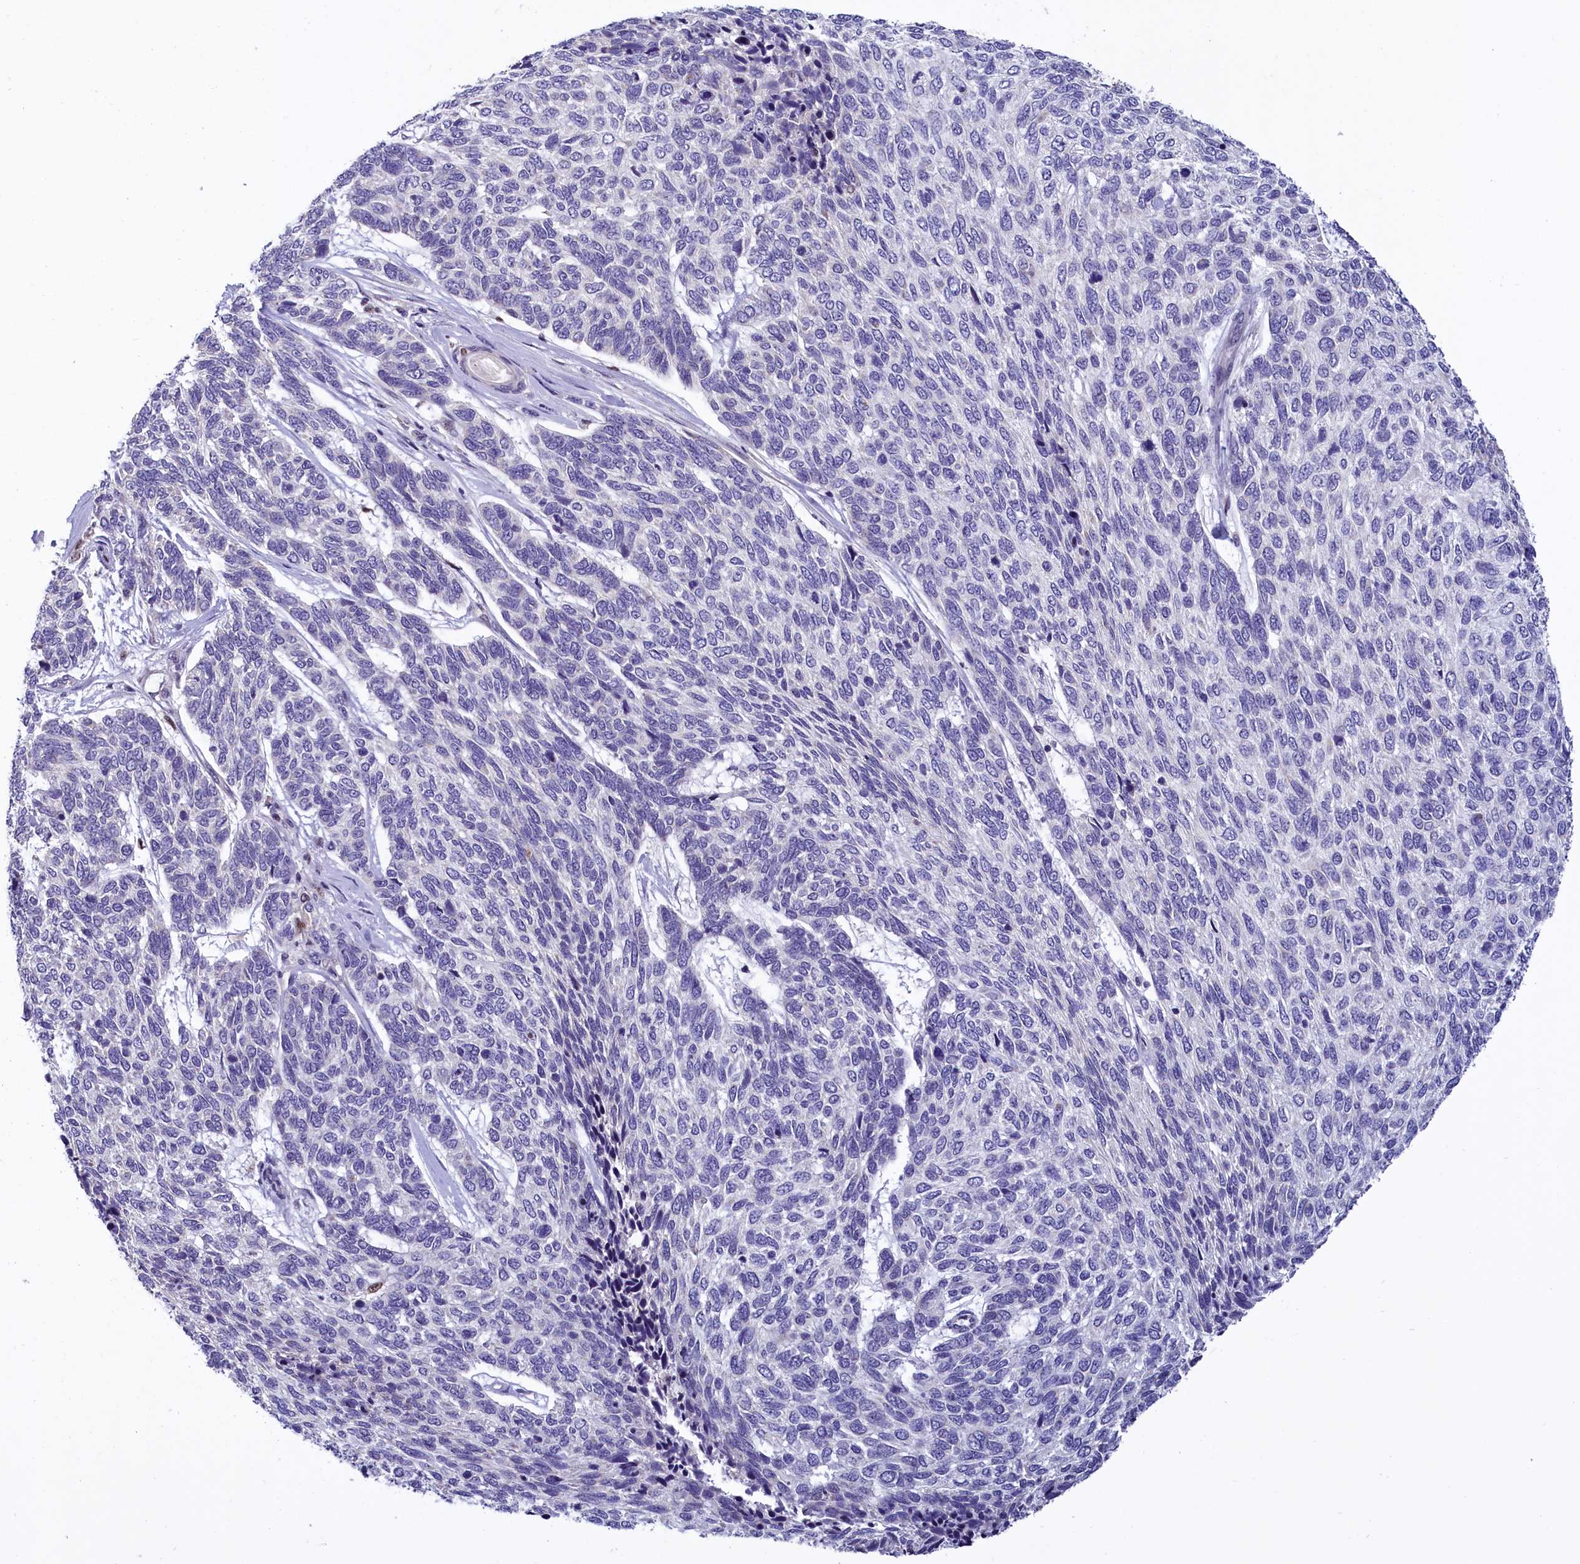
{"staining": {"intensity": "negative", "quantity": "none", "location": "none"}, "tissue": "skin cancer", "cell_type": "Tumor cells", "image_type": "cancer", "snomed": [{"axis": "morphology", "description": "Basal cell carcinoma"}, {"axis": "topography", "description": "Skin"}], "caption": "Immunohistochemistry (IHC) histopathology image of neoplastic tissue: human skin cancer stained with DAB (3,3'-diaminobenzidine) reveals no significant protein expression in tumor cells.", "gene": "BTBD9", "patient": {"sex": "female", "age": 65}}